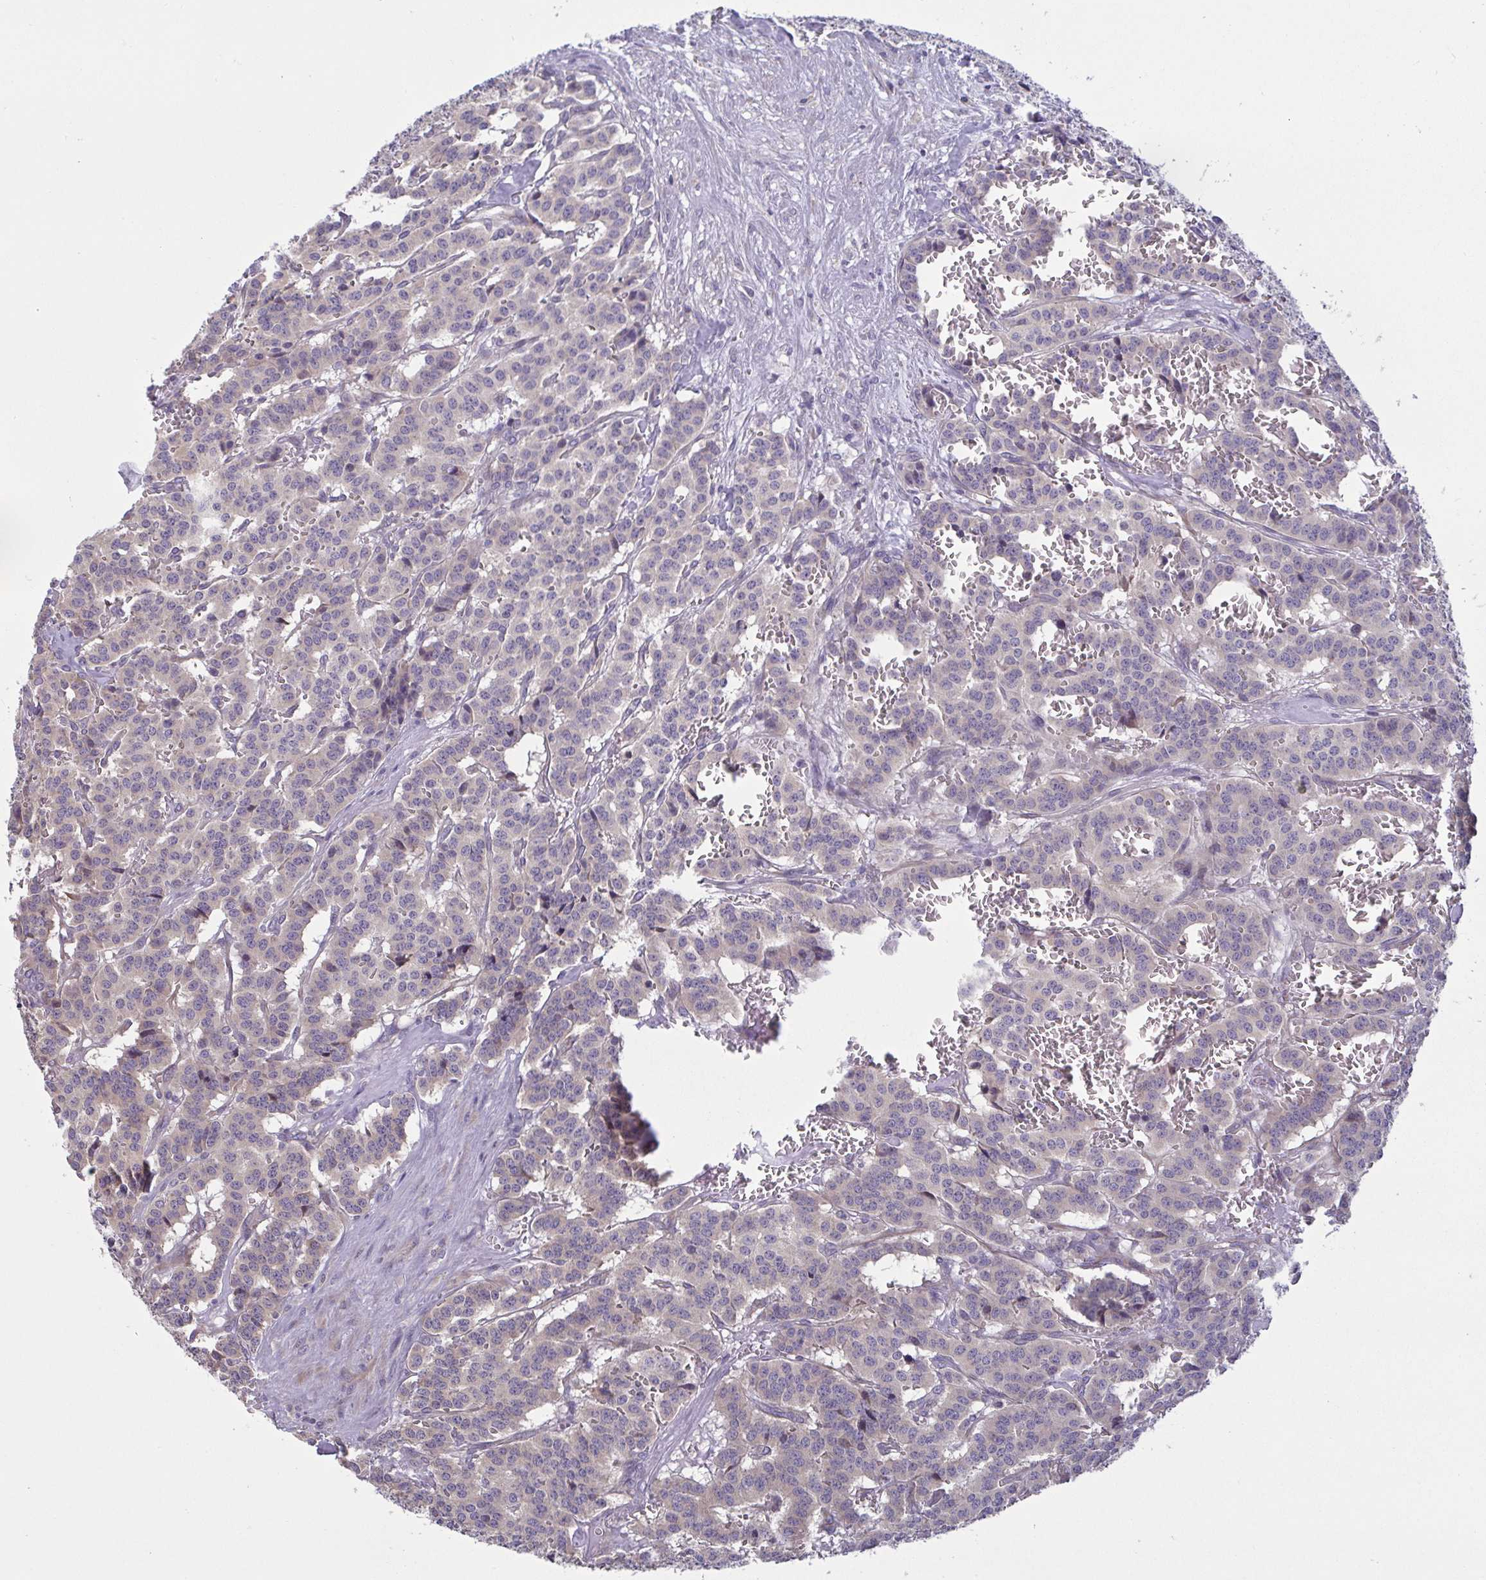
{"staining": {"intensity": "negative", "quantity": "none", "location": "none"}, "tissue": "carcinoid", "cell_type": "Tumor cells", "image_type": "cancer", "snomed": [{"axis": "morphology", "description": "Normal tissue, NOS"}, {"axis": "morphology", "description": "Carcinoid, malignant, NOS"}, {"axis": "topography", "description": "Lung"}], "caption": "Malignant carcinoid stained for a protein using immunohistochemistry shows no positivity tumor cells.", "gene": "OSBPL7", "patient": {"sex": "female", "age": 46}}